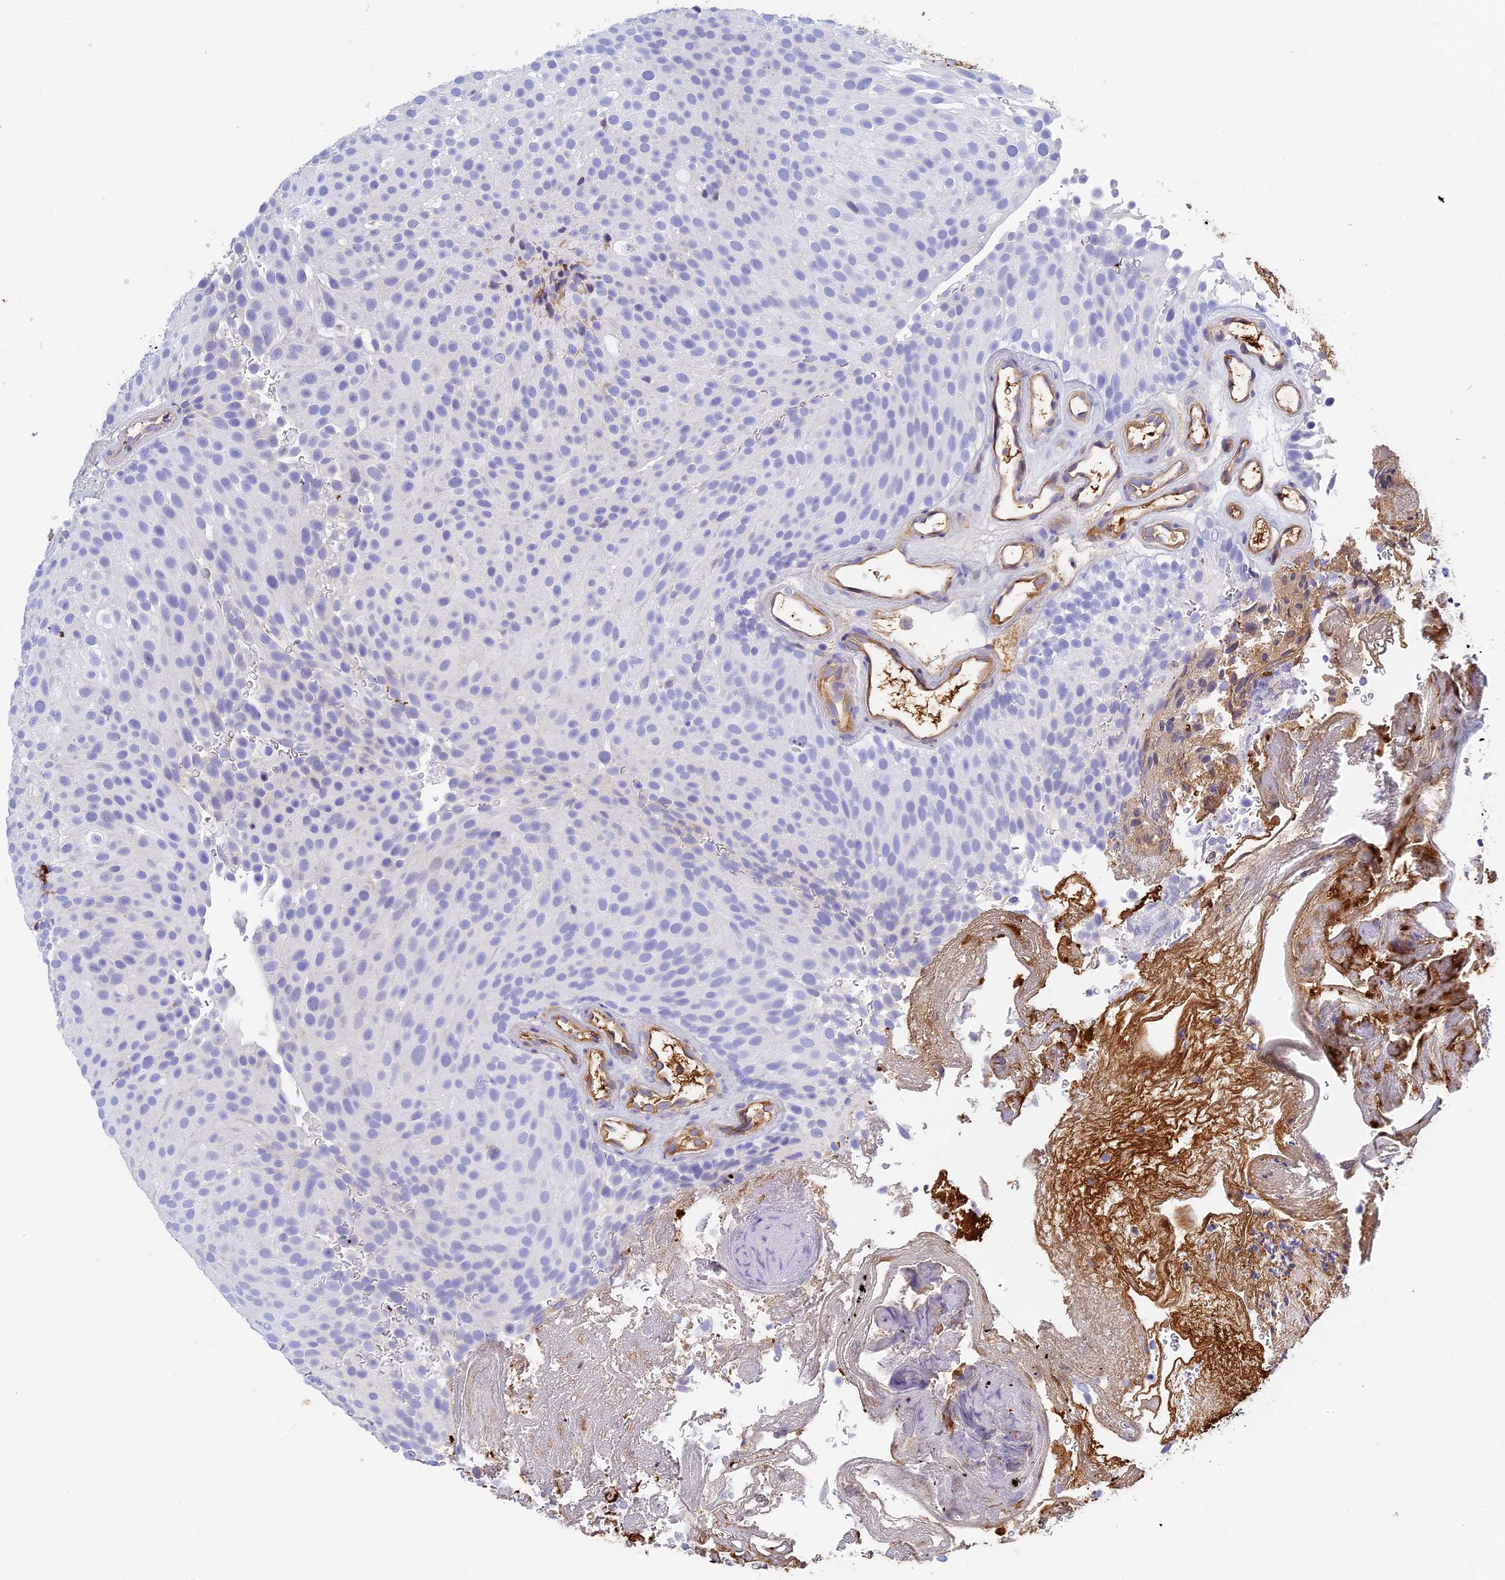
{"staining": {"intensity": "negative", "quantity": "none", "location": "none"}, "tissue": "urothelial cancer", "cell_type": "Tumor cells", "image_type": "cancer", "snomed": [{"axis": "morphology", "description": "Urothelial carcinoma, Low grade"}, {"axis": "topography", "description": "Urinary bladder"}], "caption": "Tumor cells show no significant protein staining in low-grade urothelial carcinoma. The staining is performed using DAB (3,3'-diaminobenzidine) brown chromogen with nuclei counter-stained in using hematoxylin.", "gene": "ITIH1", "patient": {"sex": "male", "age": 78}}